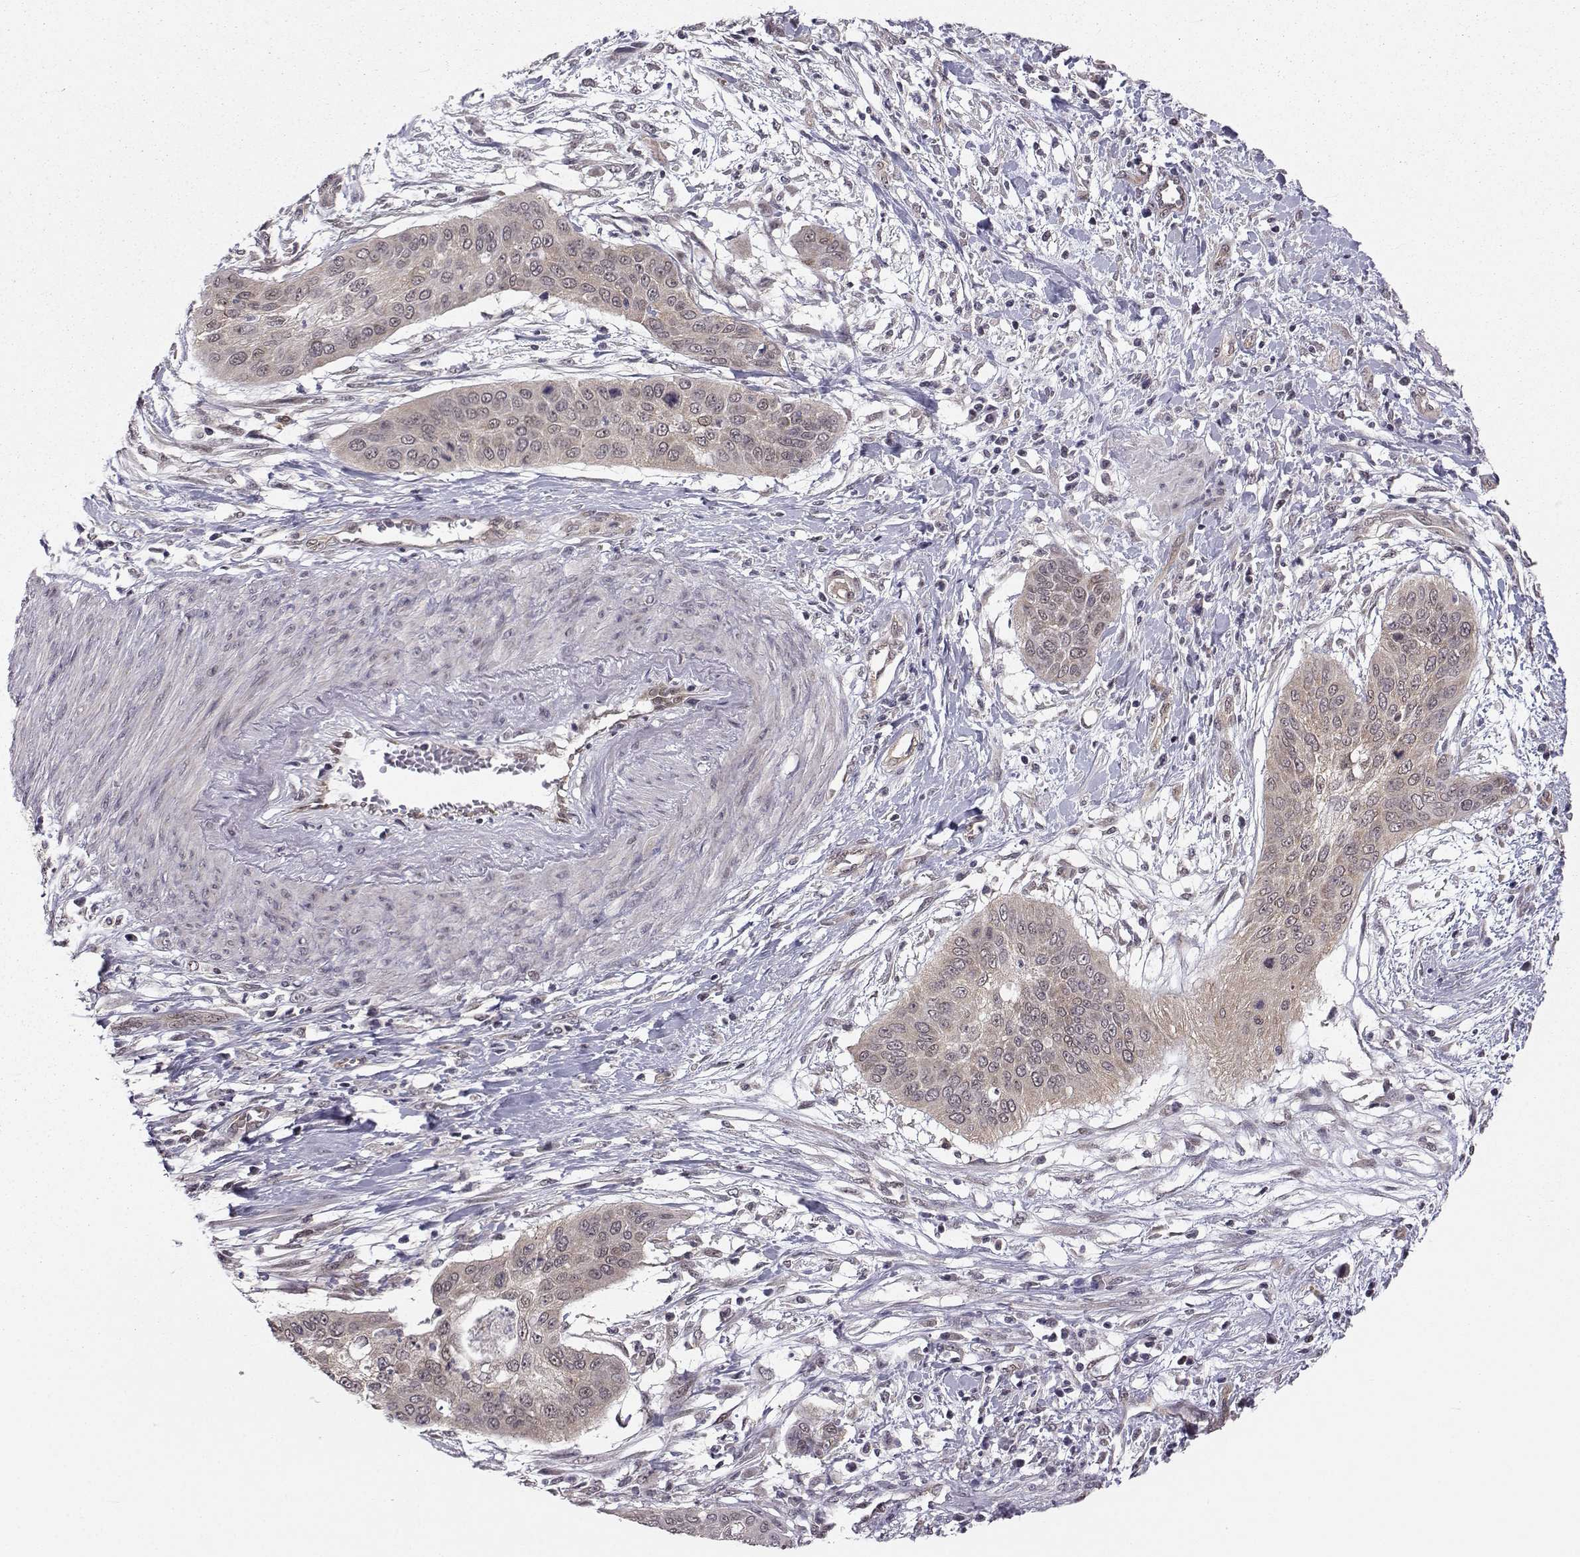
{"staining": {"intensity": "weak", "quantity": "<25%", "location": "cytoplasmic/membranous"}, "tissue": "cervical cancer", "cell_type": "Tumor cells", "image_type": "cancer", "snomed": [{"axis": "morphology", "description": "Squamous cell carcinoma, NOS"}, {"axis": "topography", "description": "Cervix"}], "caption": "Immunohistochemistry (IHC) histopathology image of neoplastic tissue: human cervical cancer (squamous cell carcinoma) stained with DAB demonstrates no significant protein staining in tumor cells. (IHC, brightfield microscopy, high magnification).", "gene": "PKN2", "patient": {"sex": "female", "age": 39}}